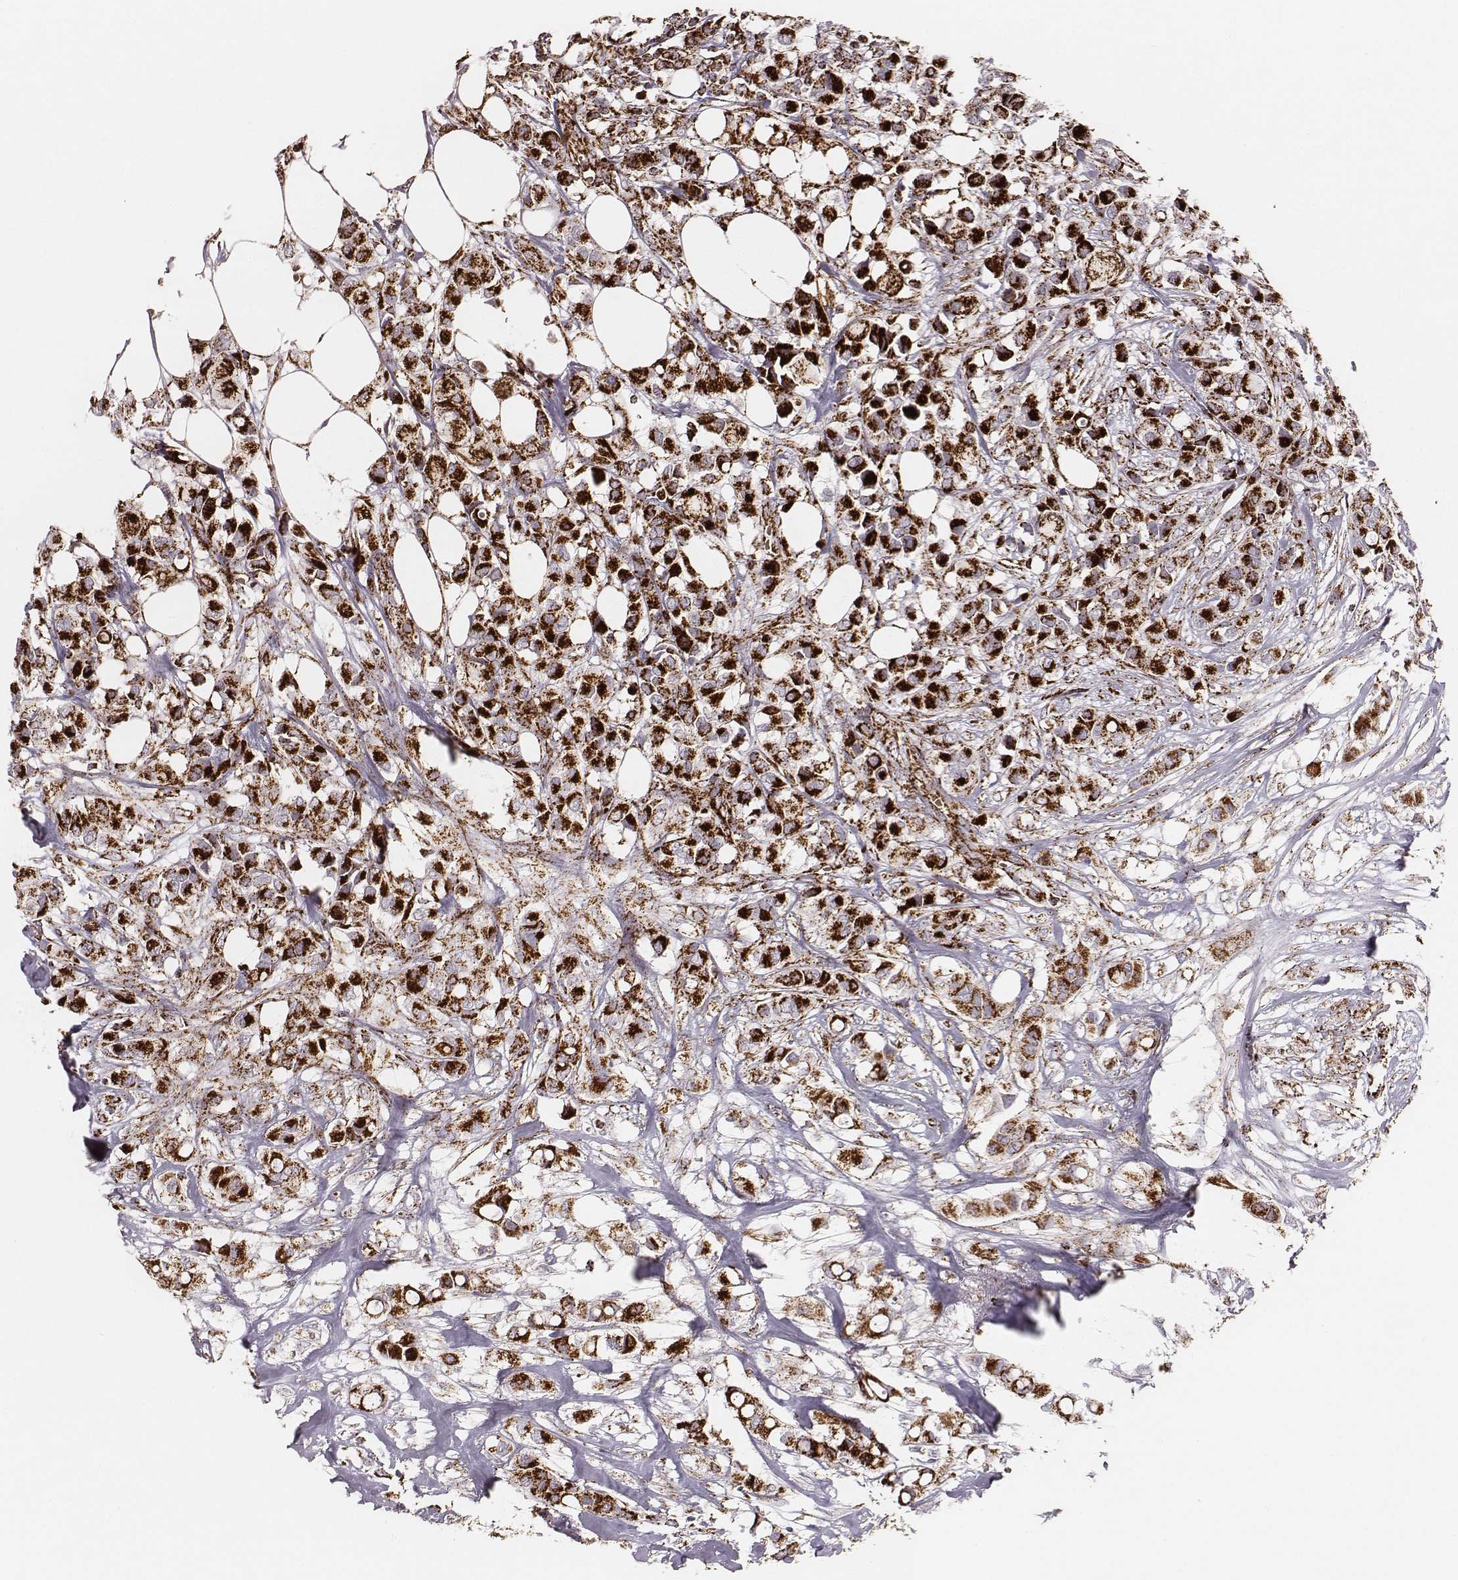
{"staining": {"intensity": "strong", "quantity": ">75%", "location": "cytoplasmic/membranous"}, "tissue": "breast cancer", "cell_type": "Tumor cells", "image_type": "cancer", "snomed": [{"axis": "morphology", "description": "Duct carcinoma"}, {"axis": "topography", "description": "Breast"}], "caption": "Infiltrating ductal carcinoma (breast) stained with a protein marker shows strong staining in tumor cells.", "gene": "TUFM", "patient": {"sex": "female", "age": 85}}